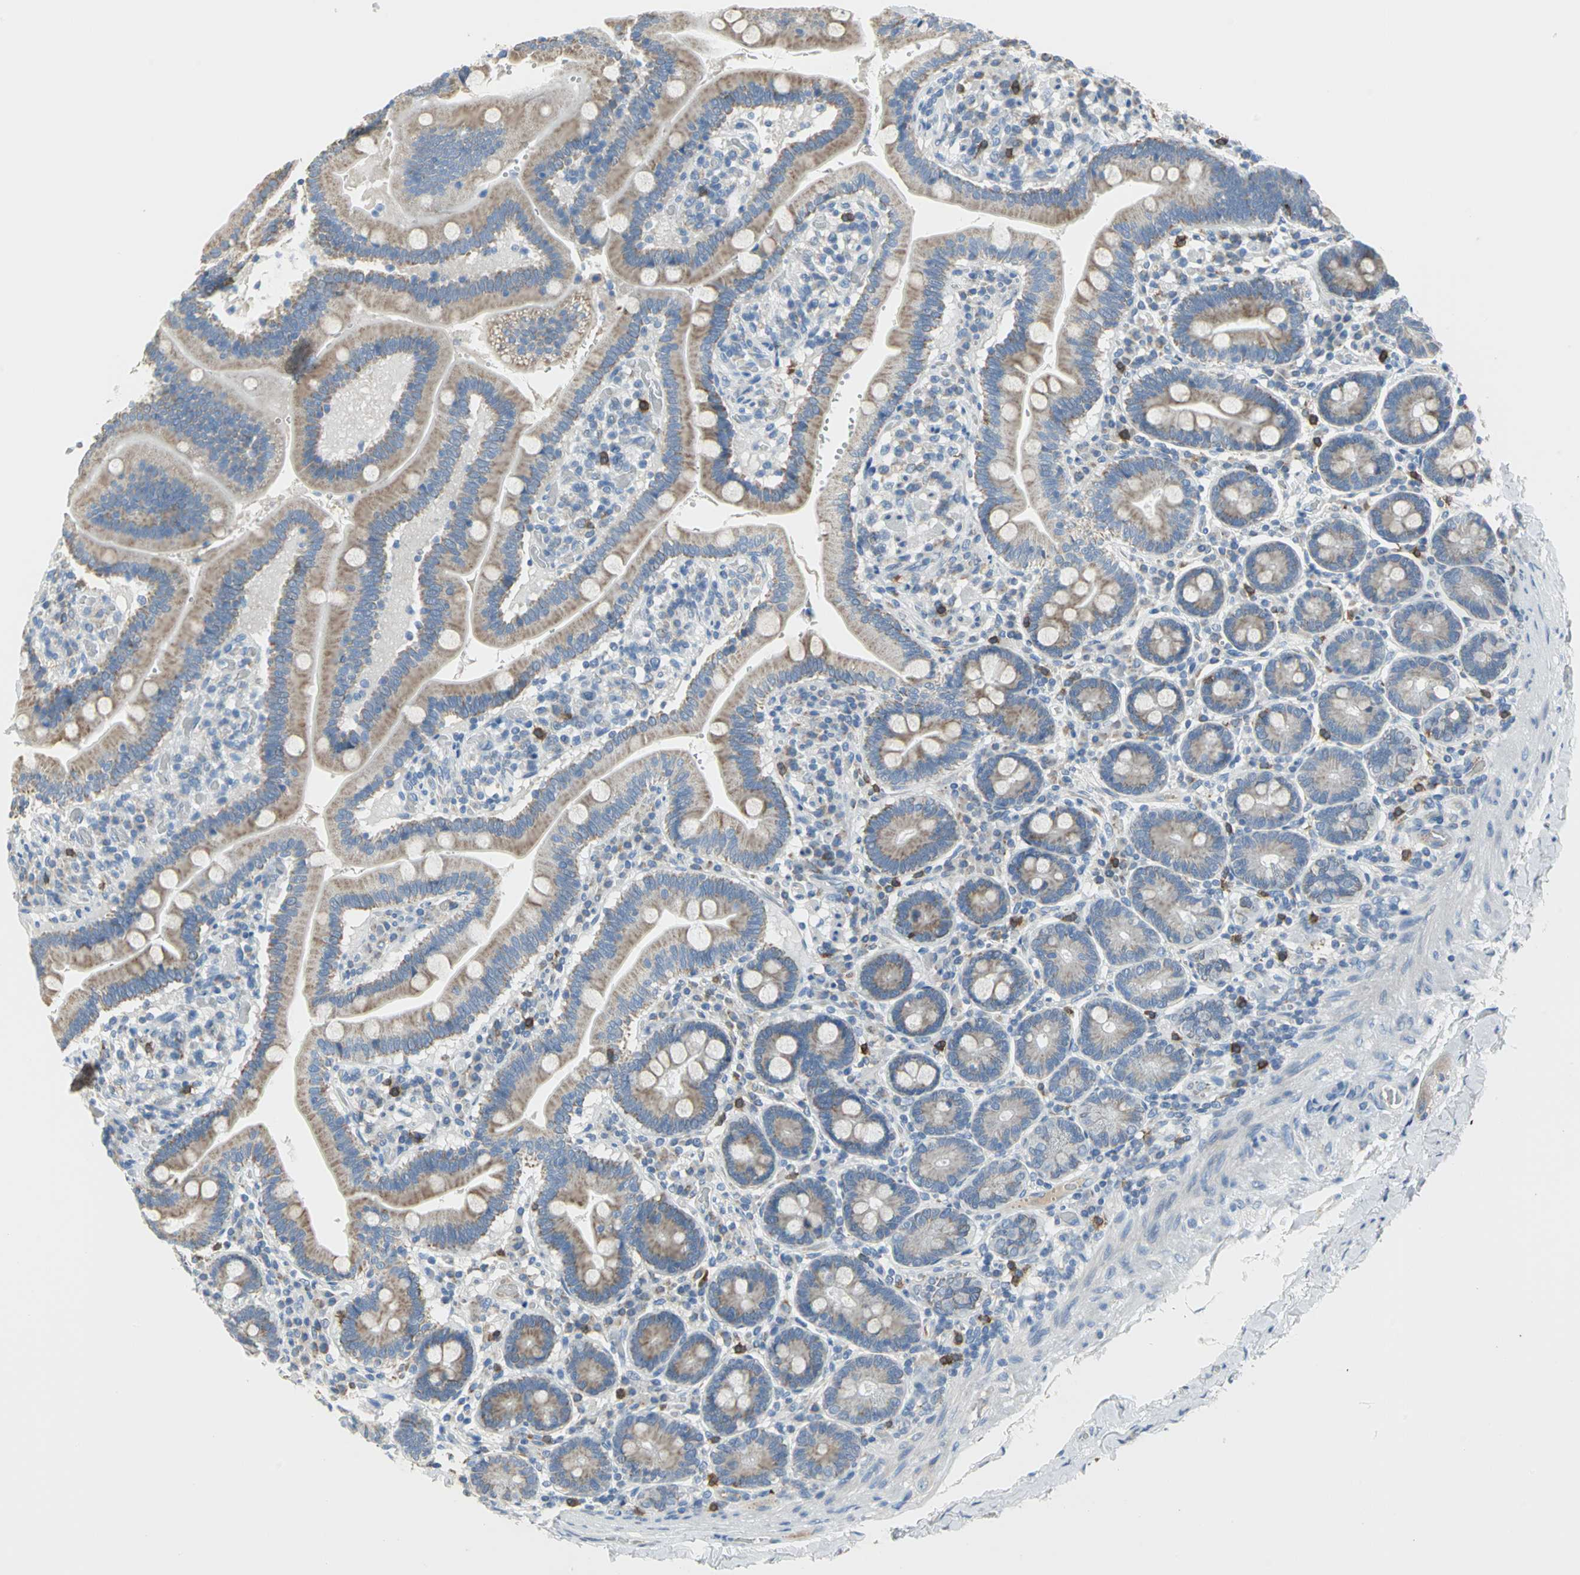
{"staining": {"intensity": "weak", "quantity": ">75%", "location": "cytoplasmic/membranous"}, "tissue": "duodenum", "cell_type": "Glandular cells", "image_type": "normal", "snomed": [{"axis": "morphology", "description": "Normal tissue, NOS"}, {"axis": "topography", "description": "Duodenum"}], "caption": "Duodenum stained with IHC reveals weak cytoplasmic/membranous expression in approximately >75% of glandular cells. (DAB IHC with brightfield microscopy, high magnification).", "gene": "ALOX15", "patient": {"sex": "male", "age": 66}}